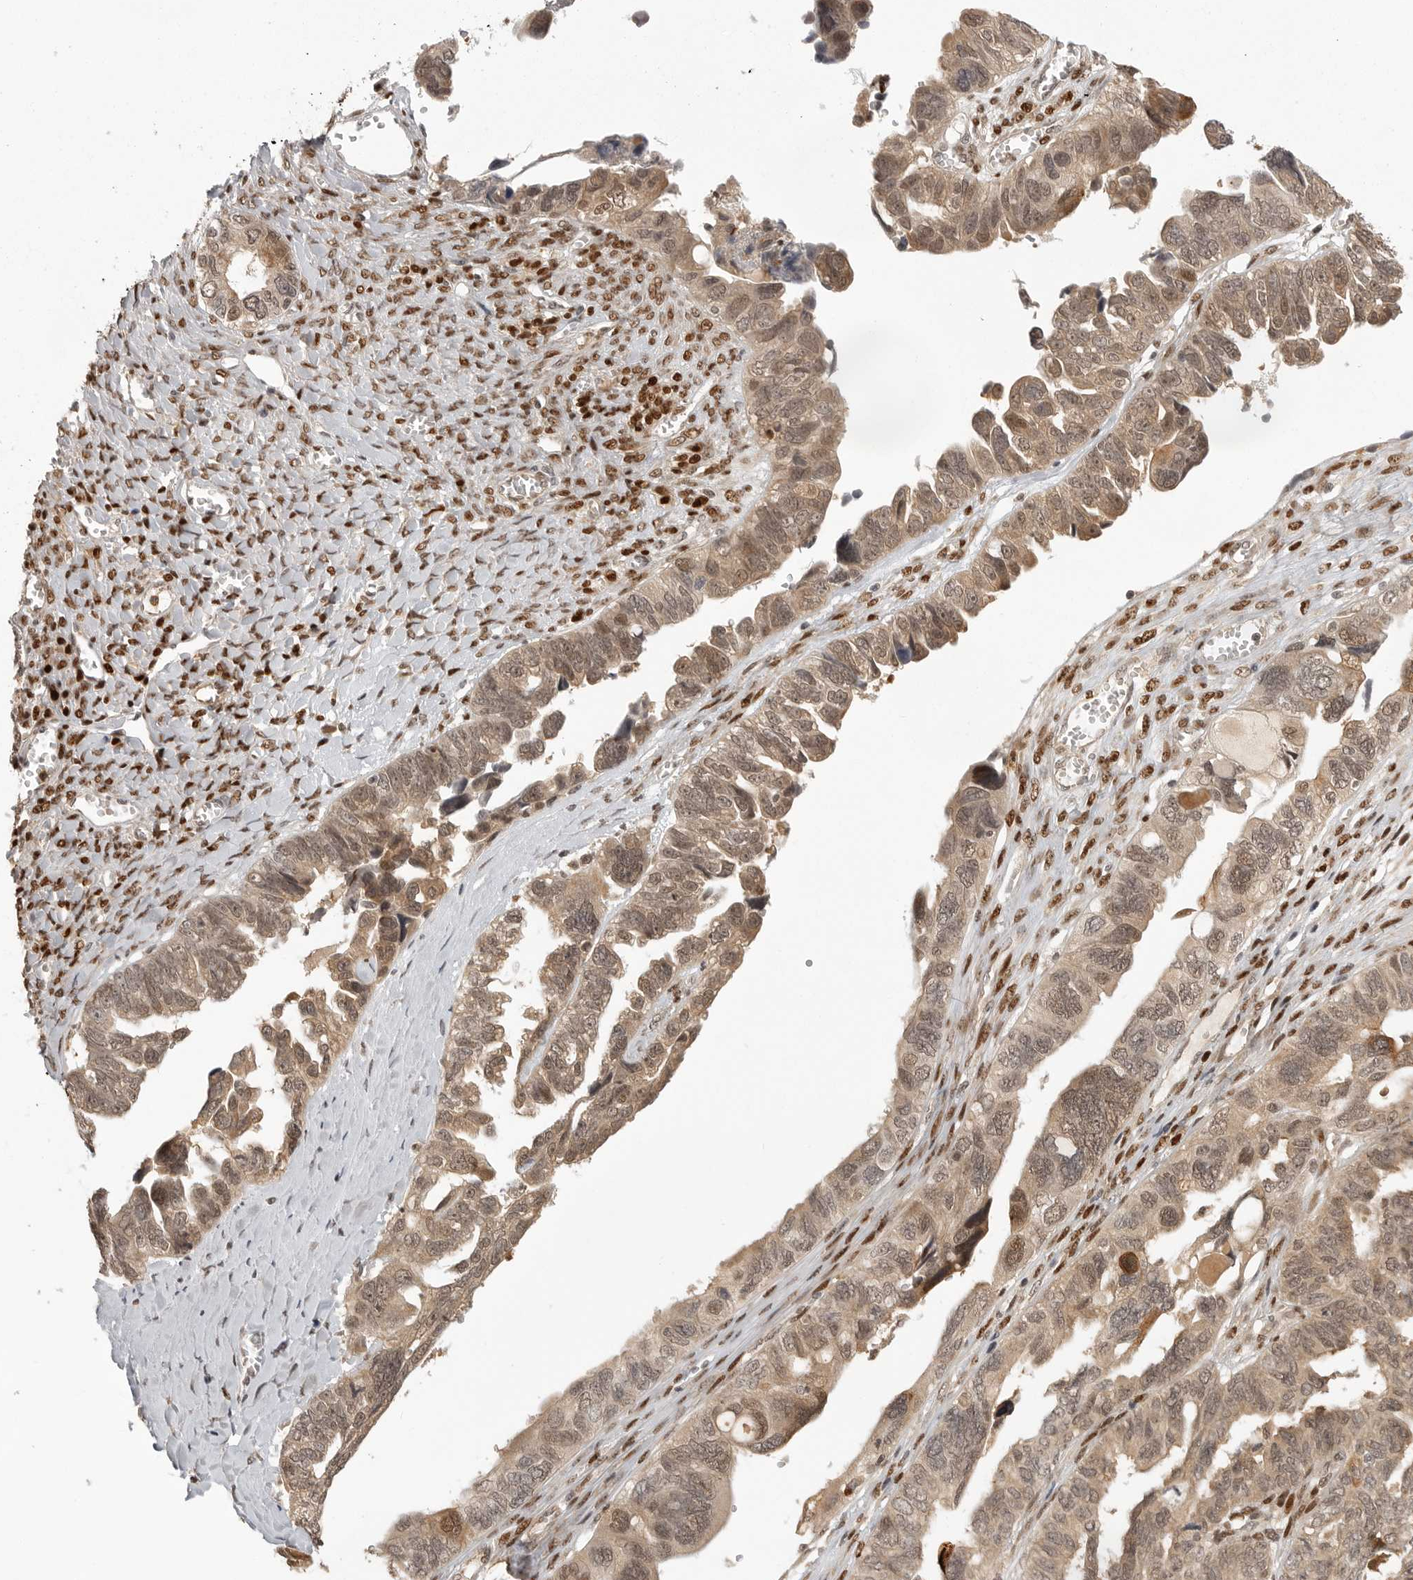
{"staining": {"intensity": "moderate", "quantity": ">75%", "location": "cytoplasmic/membranous,nuclear"}, "tissue": "ovarian cancer", "cell_type": "Tumor cells", "image_type": "cancer", "snomed": [{"axis": "morphology", "description": "Cystadenocarcinoma, serous, NOS"}, {"axis": "topography", "description": "Ovary"}], "caption": "Ovarian cancer stained for a protein displays moderate cytoplasmic/membranous and nuclear positivity in tumor cells.", "gene": "PEG3", "patient": {"sex": "female", "age": 79}}